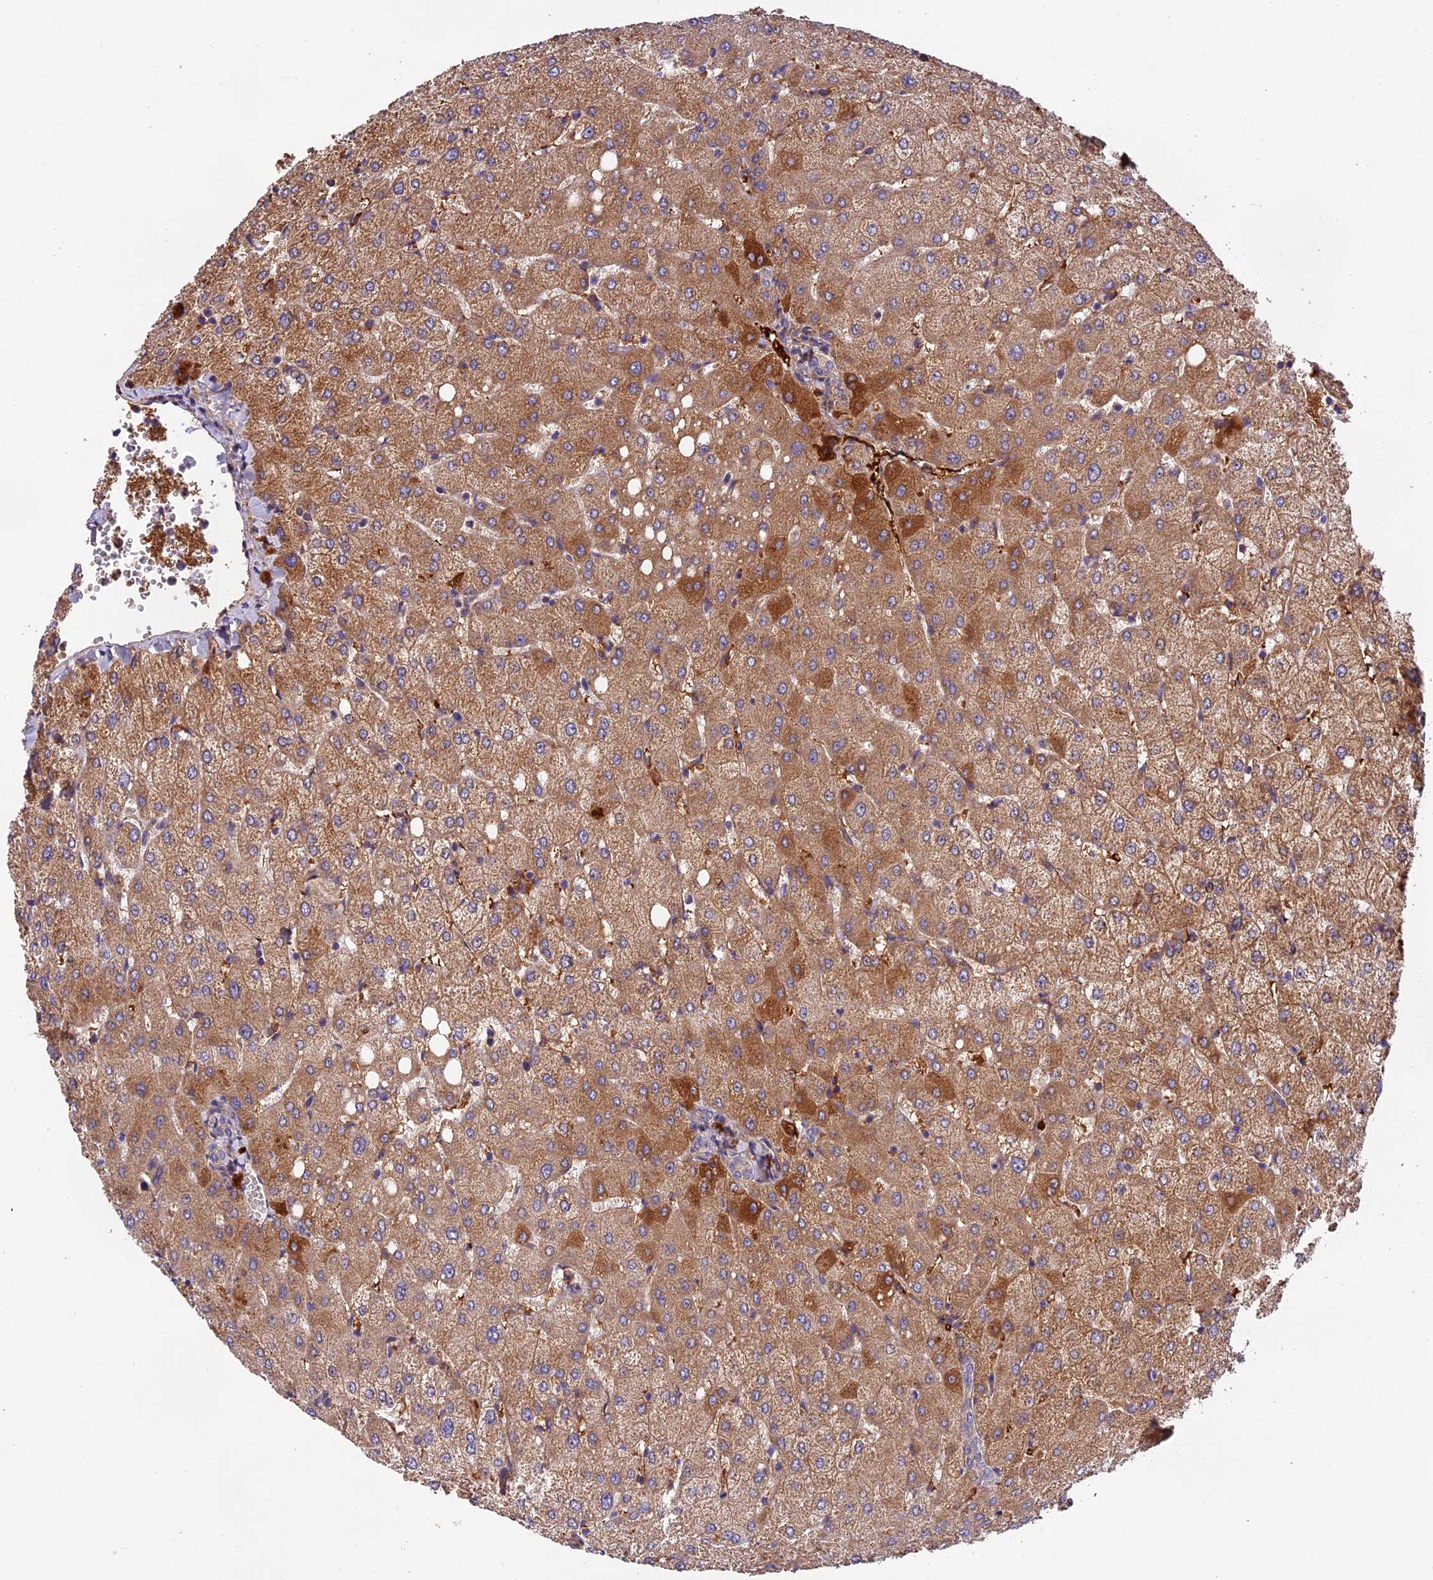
{"staining": {"intensity": "negative", "quantity": "none", "location": "none"}, "tissue": "liver", "cell_type": "Cholangiocytes", "image_type": "normal", "snomed": [{"axis": "morphology", "description": "Normal tissue, NOS"}, {"axis": "topography", "description": "Liver"}], "caption": "The micrograph demonstrates no significant staining in cholangiocytes of liver.", "gene": "PHAF1", "patient": {"sex": "female", "age": 54}}